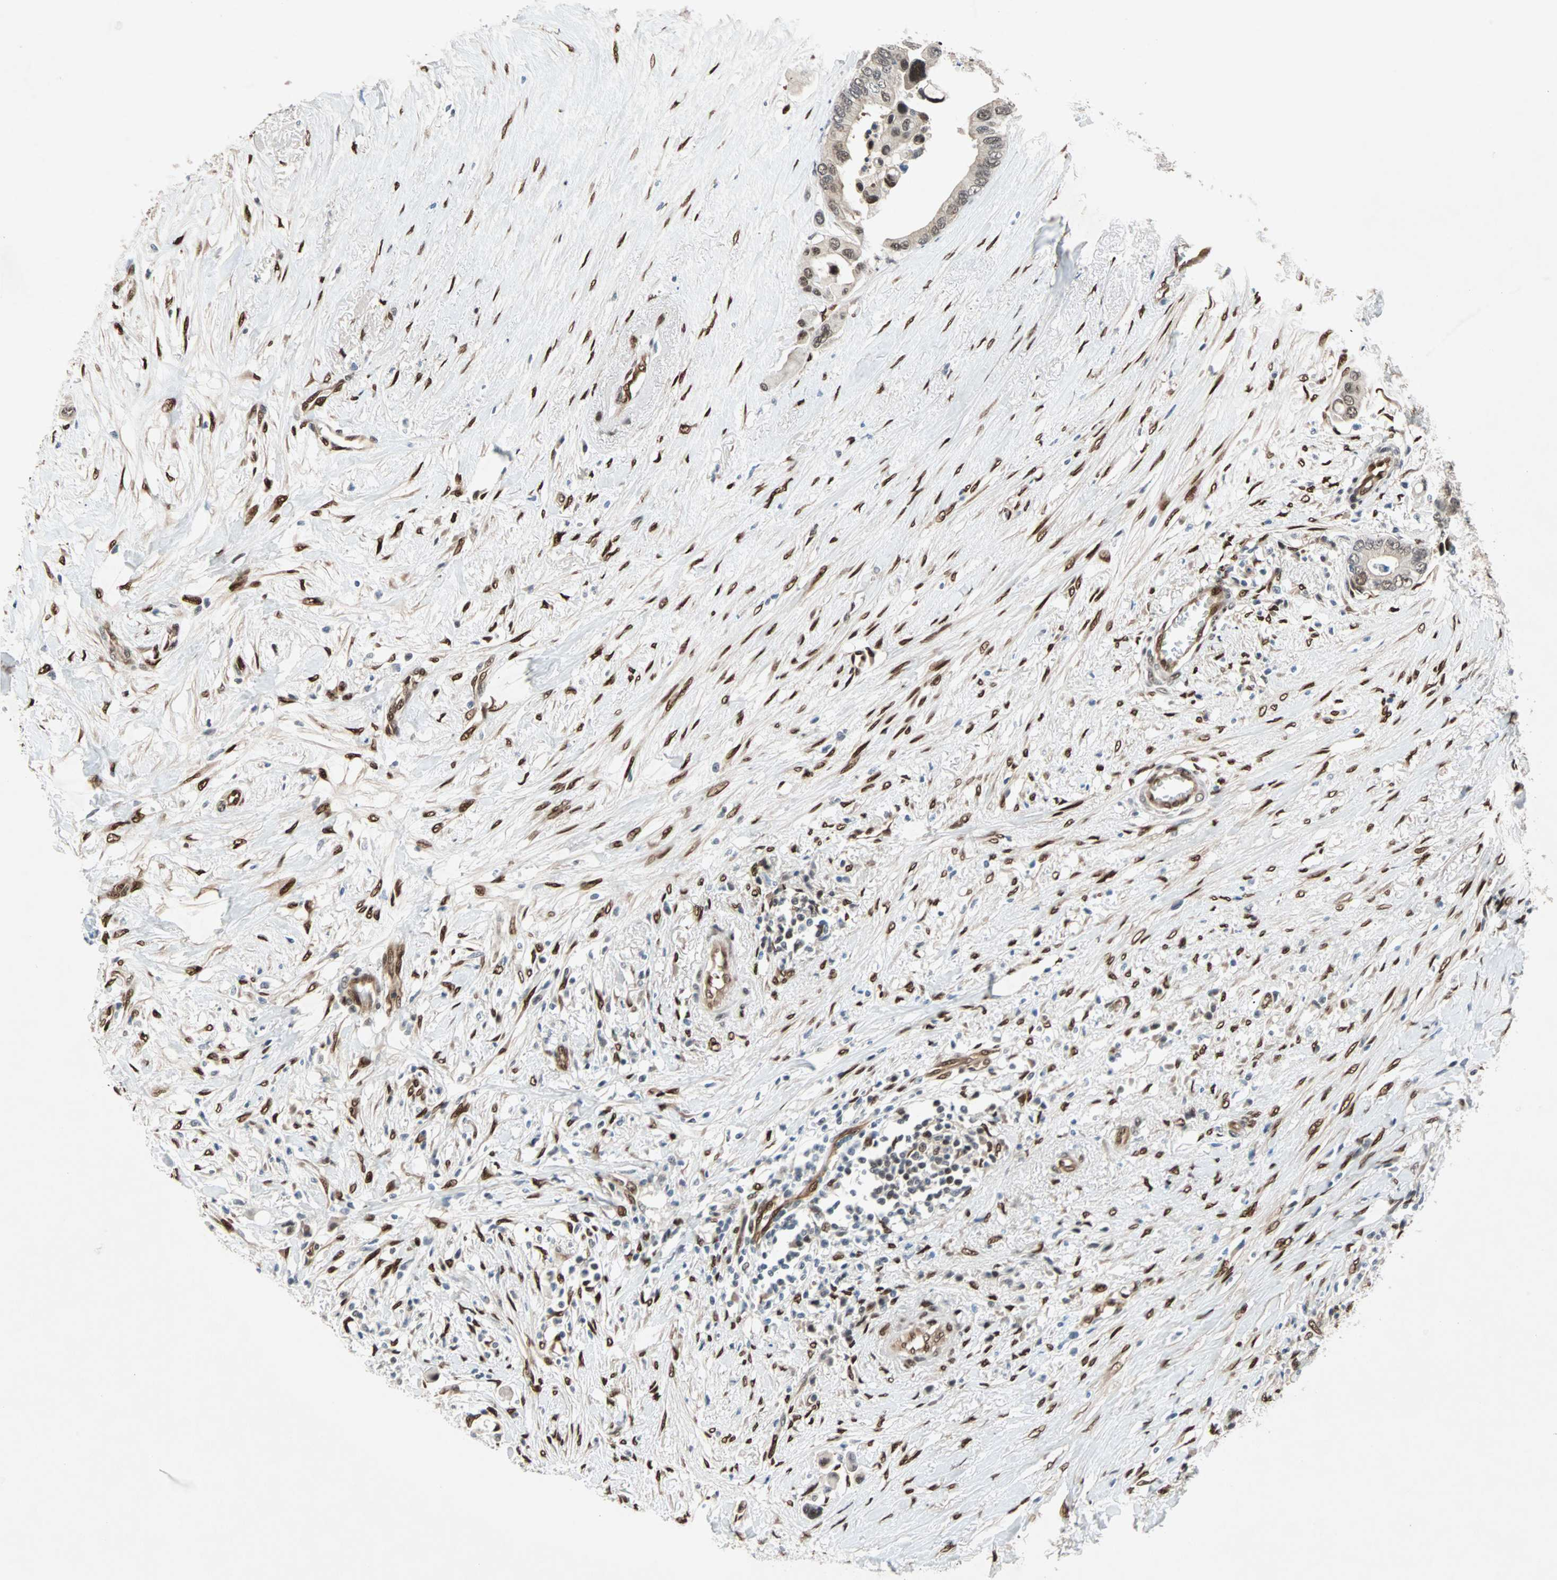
{"staining": {"intensity": "strong", "quantity": "25%-75%", "location": "nuclear"}, "tissue": "colorectal cancer", "cell_type": "Tumor cells", "image_type": "cancer", "snomed": [{"axis": "morphology", "description": "Normal tissue, NOS"}, {"axis": "morphology", "description": "Adenocarcinoma, NOS"}, {"axis": "topography", "description": "Colon"}], "caption": "The image demonstrates staining of colorectal adenocarcinoma, revealing strong nuclear protein positivity (brown color) within tumor cells.", "gene": "WWTR1", "patient": {"sex": "male", "age": 82}}